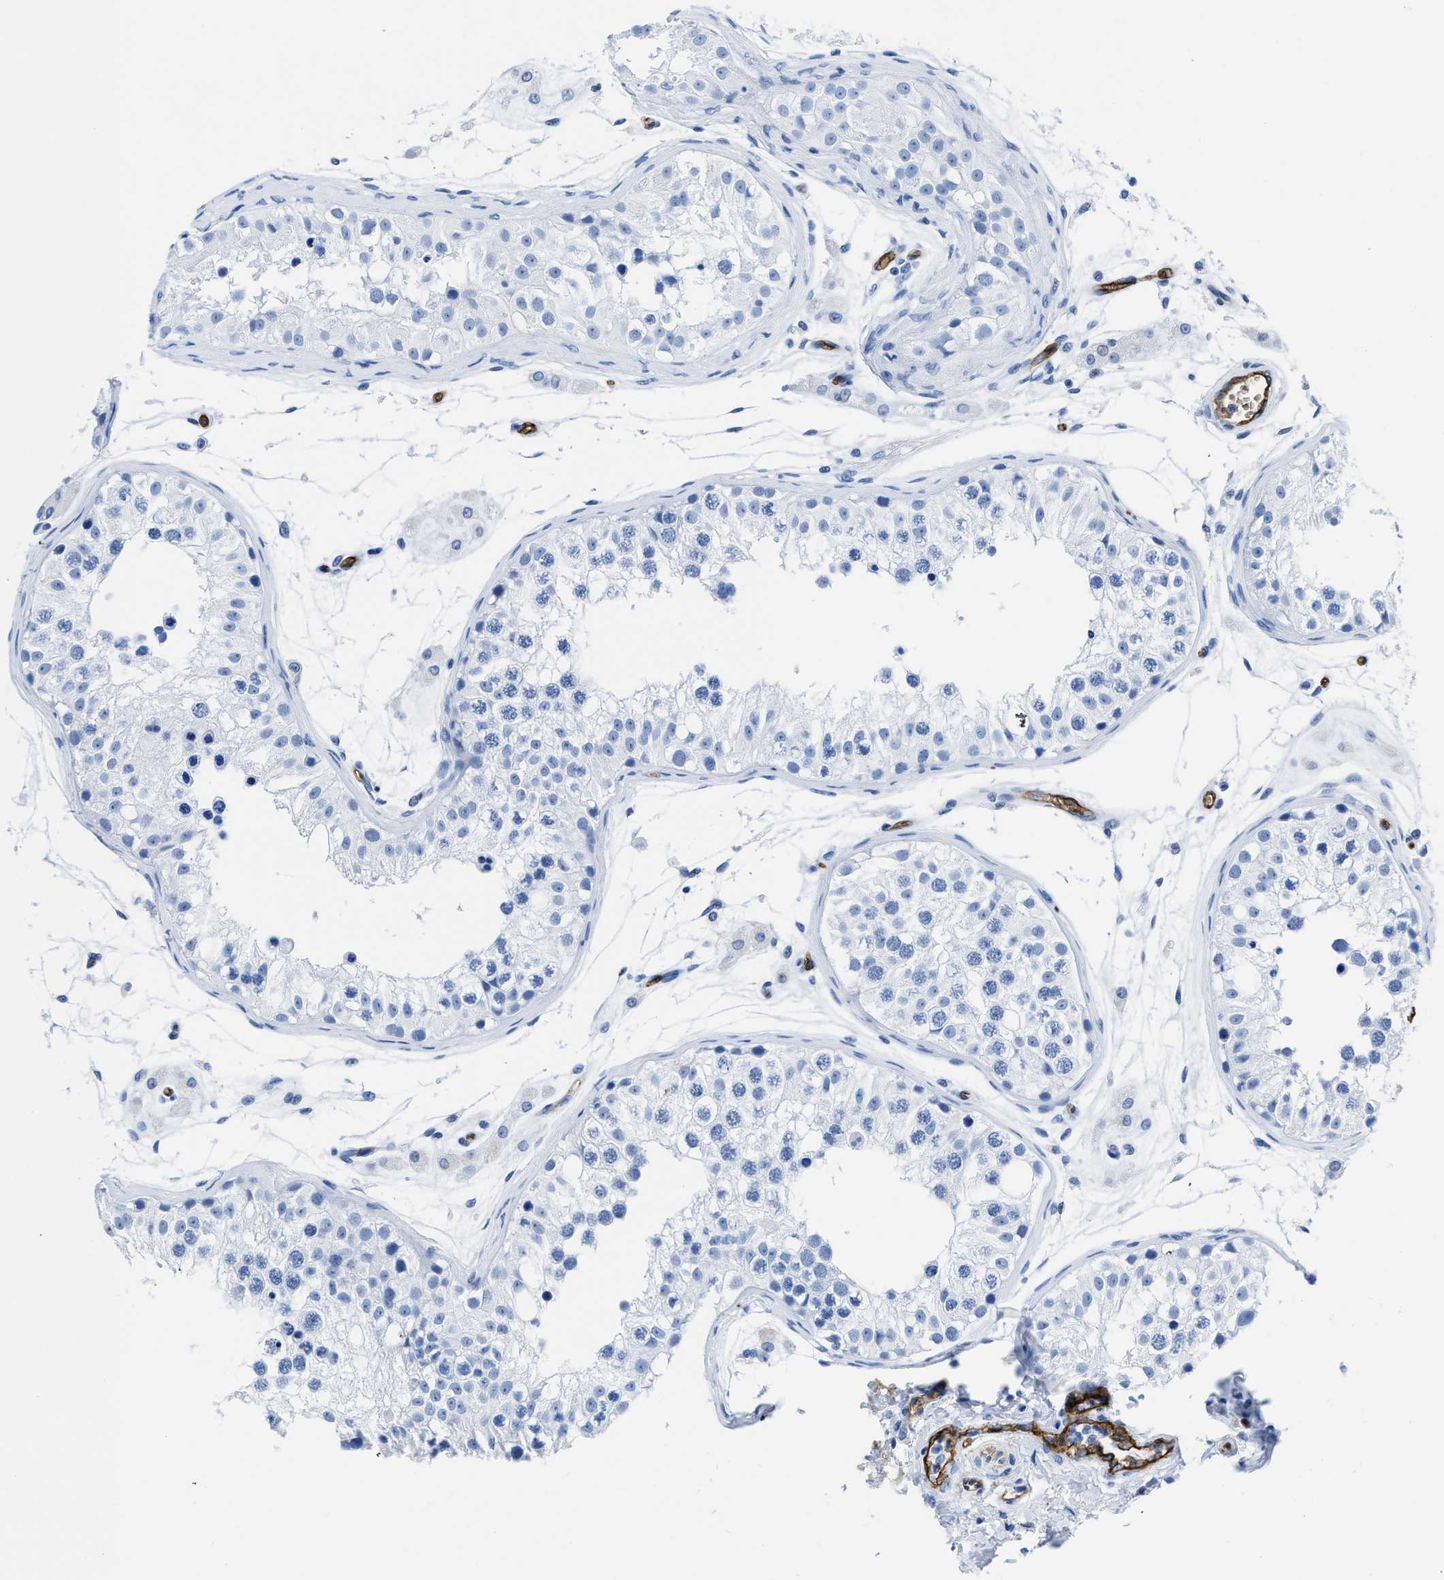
{"staining": {"intensity": "negative", "quantity": "none", "location": "none"}, "tissue": "testis", "cell_type": "Cells in seminiferous ducts", "image_type": "normal", "snomed": [{"axis": "morphology", "description": "Normal tissue, NOS"}, {"axis": "morphology", "description": "Adenocarcinoma, metastatic, NOS"}, {"axis": "topography", "description": "Testis"}], "caption": "IHC photomicrograph of benign human testis stained for a protein (brown), which shows no expression in cells in seminiferous ducts.", "gene": "AQP1", "patient": {"sex": "male", "age": 26}}